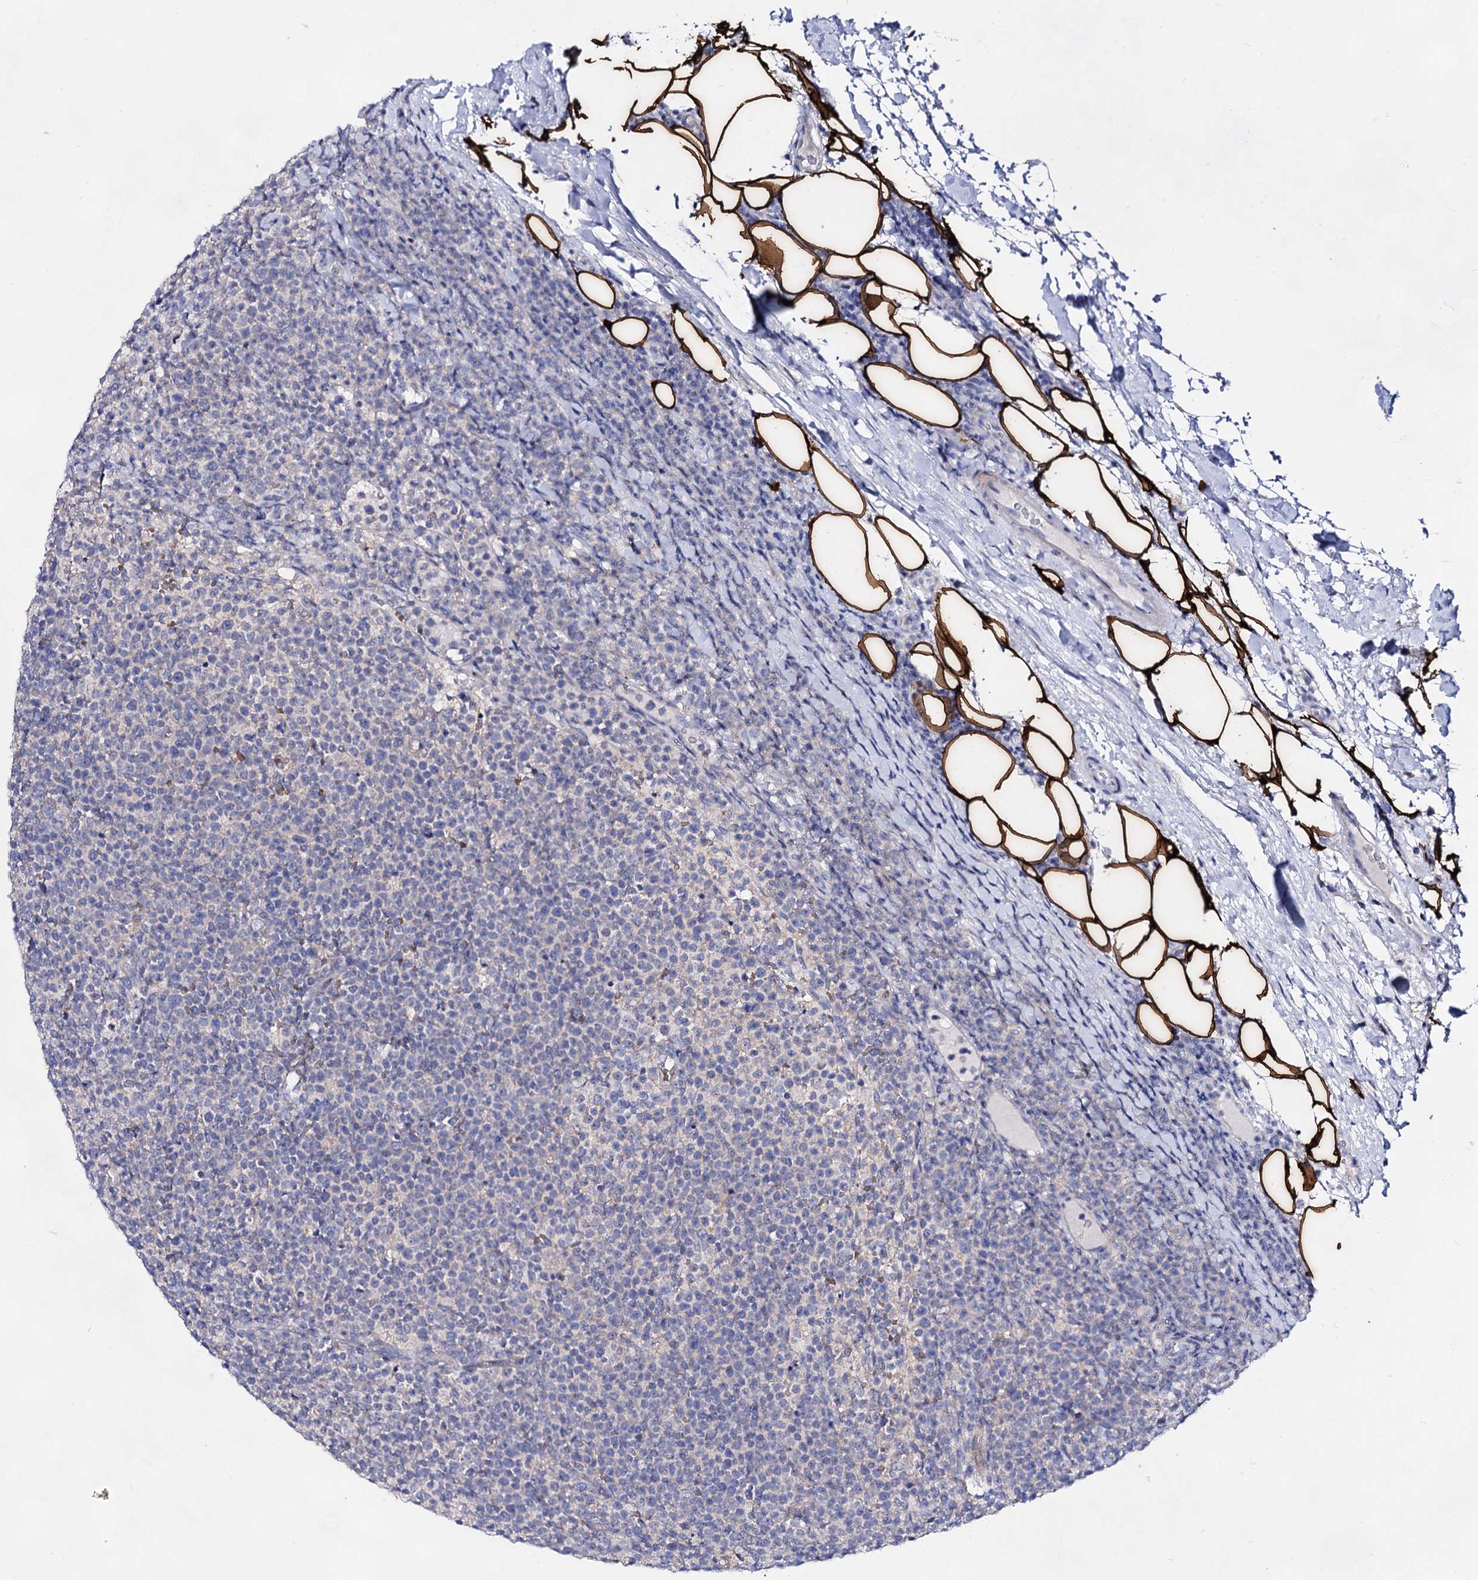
{"staining": {"intensity": "negative", "quantity": "none", "location": "none"}, "tissue": "lymphoma", "cell_type": "Tumor cells", "image_type": "cancer", "snomed": [{"axis": "morphology", "description": "Malignant lymphoma, non-Hodgkin's type, High grade"}, {"axis": "topography", "description": "Lymph node"}], "caption": "An IHC histopathology image of lymphoma is shown. There is no staining in tumor cells of lymphoma.", "gene": "PLIN1", "patient": {"sex": "male", "age": 61}}